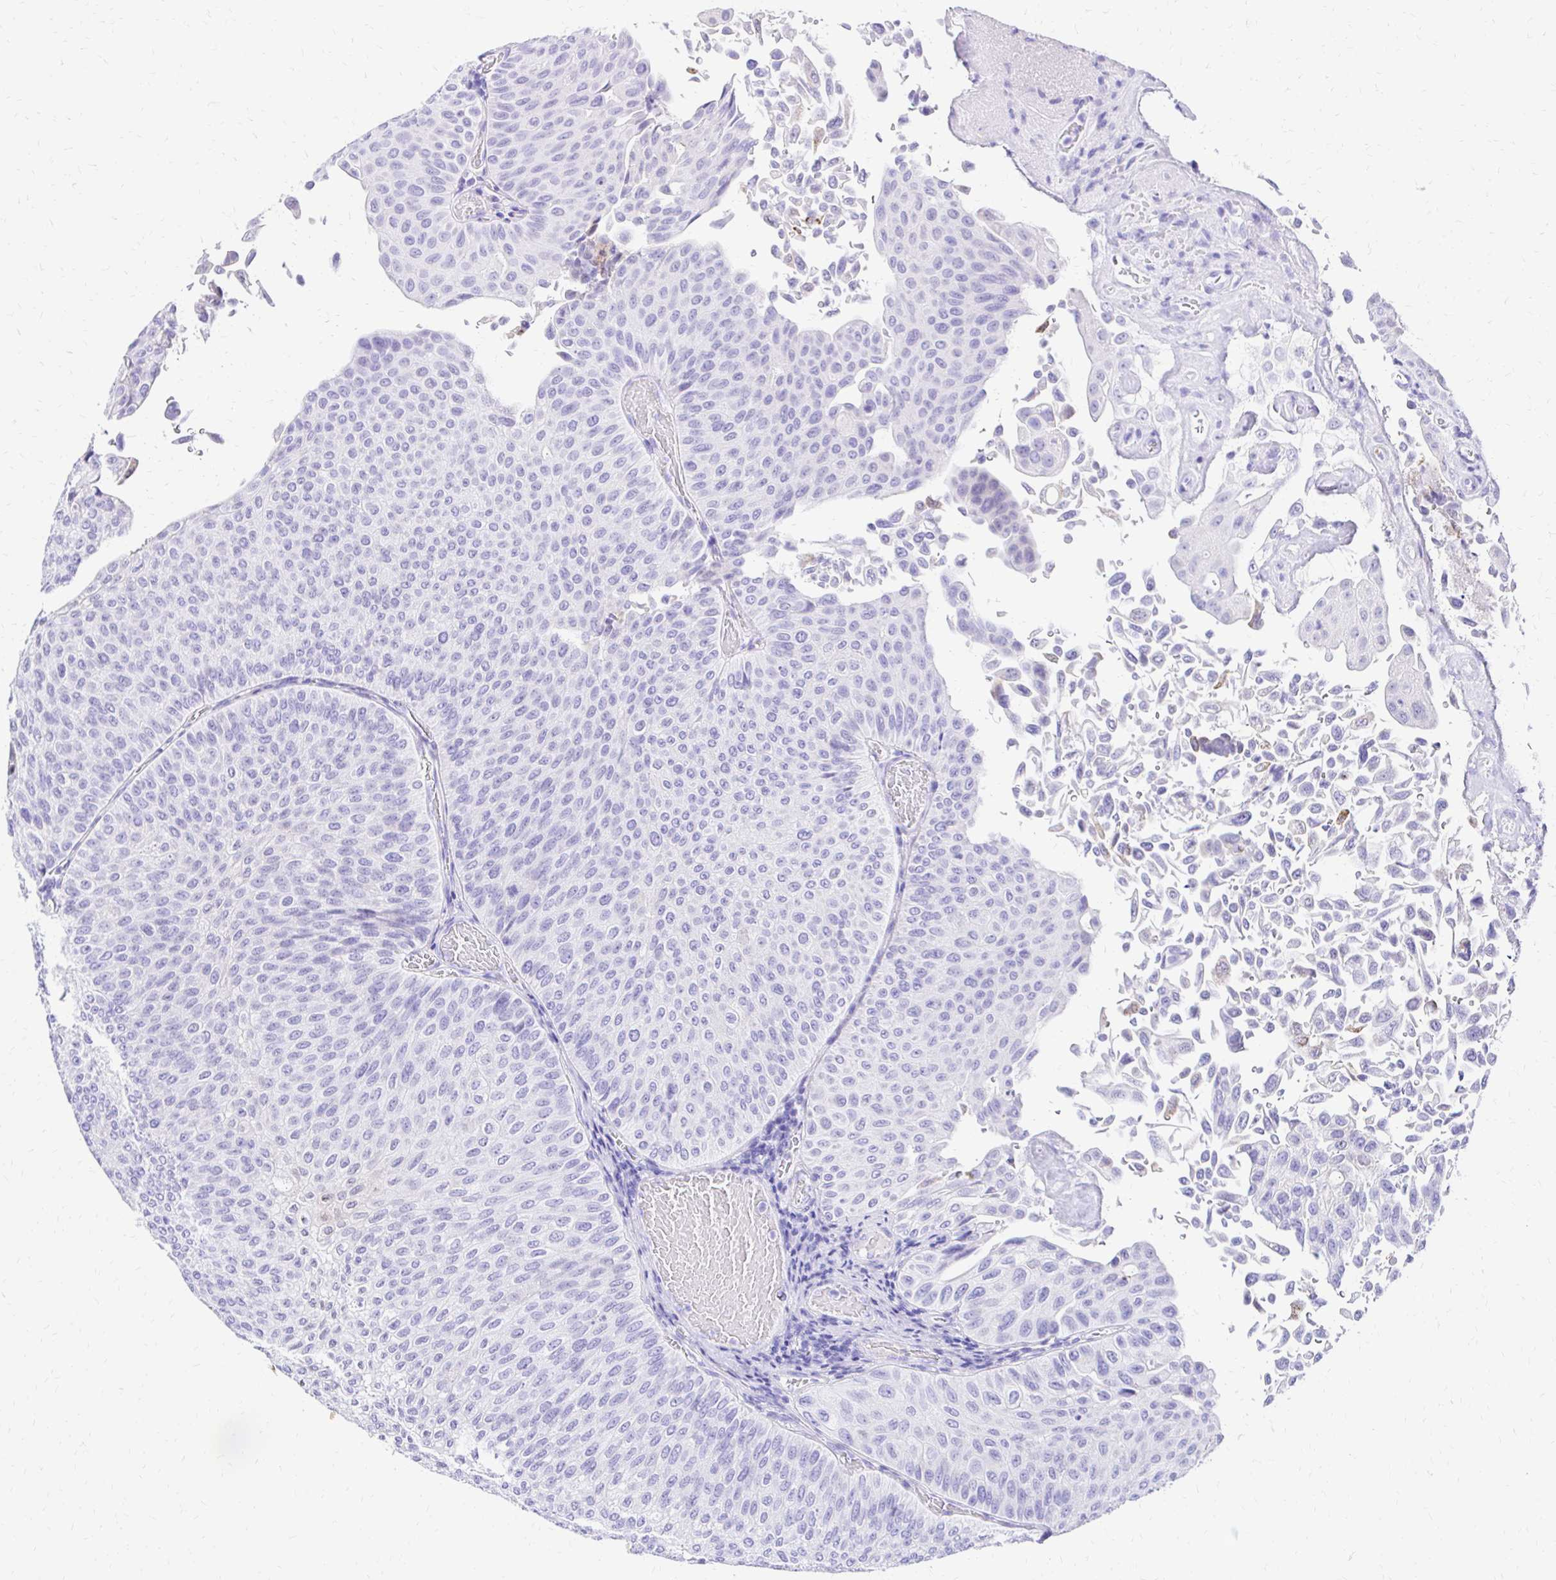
{"staining": {"intensity": "negative", "quantity": "none", "location": "none"}, "tissue": "urothelial cancer", "cell_type": "Tumor cells", "image_type": "cancer", "snomed": [{"axis": "morphology", "description": "Urothelial carcinoma, NOS"}, {"axis": "topography", "description": "Urinary bladder"}], "caption": "Immunohistochemistry image of urothelial cancer stained for a protein (brown), which reveals no positivity in tumor cells.", "gene": "S100G", "patient": {"sex": "male", "age": 59}}